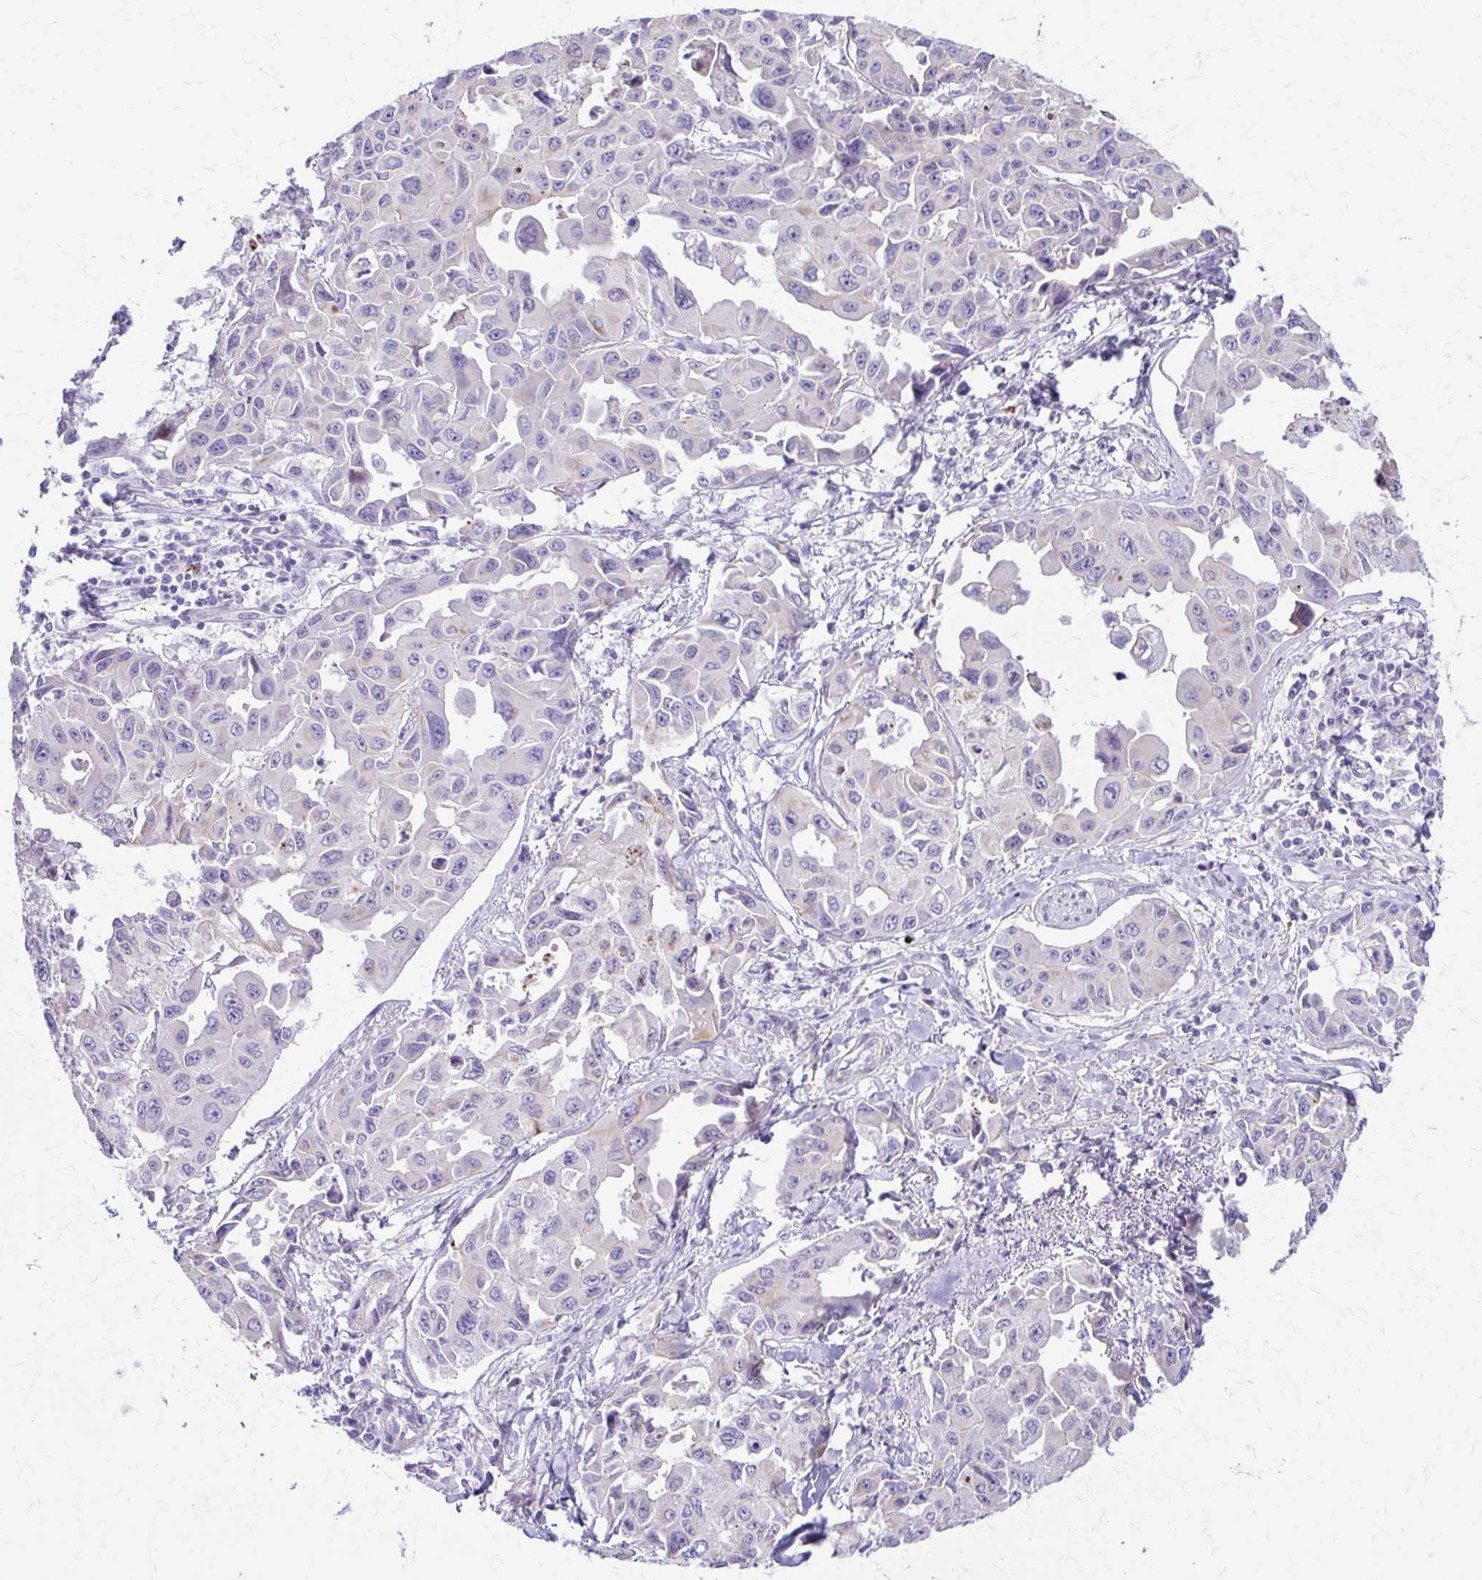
{"staining": {"intensity": "negative", "quantity": "none", "location": "none"}, "tissue": "lung cancer", "cell_type": "Tumor cells", "image_type": "cancer", "snomed": [{"axis": "morphology", "description": "Adenocarcinoma, NOS"}, {"axis": "topography", "description": "Lung"}], "caption": "This is an IHC photomicrograph of lung cancer (adenocarcinoma). There is no expression in tumor cells.", "gene": "DSP", "patient": {"sex": "male", "age": 64}}